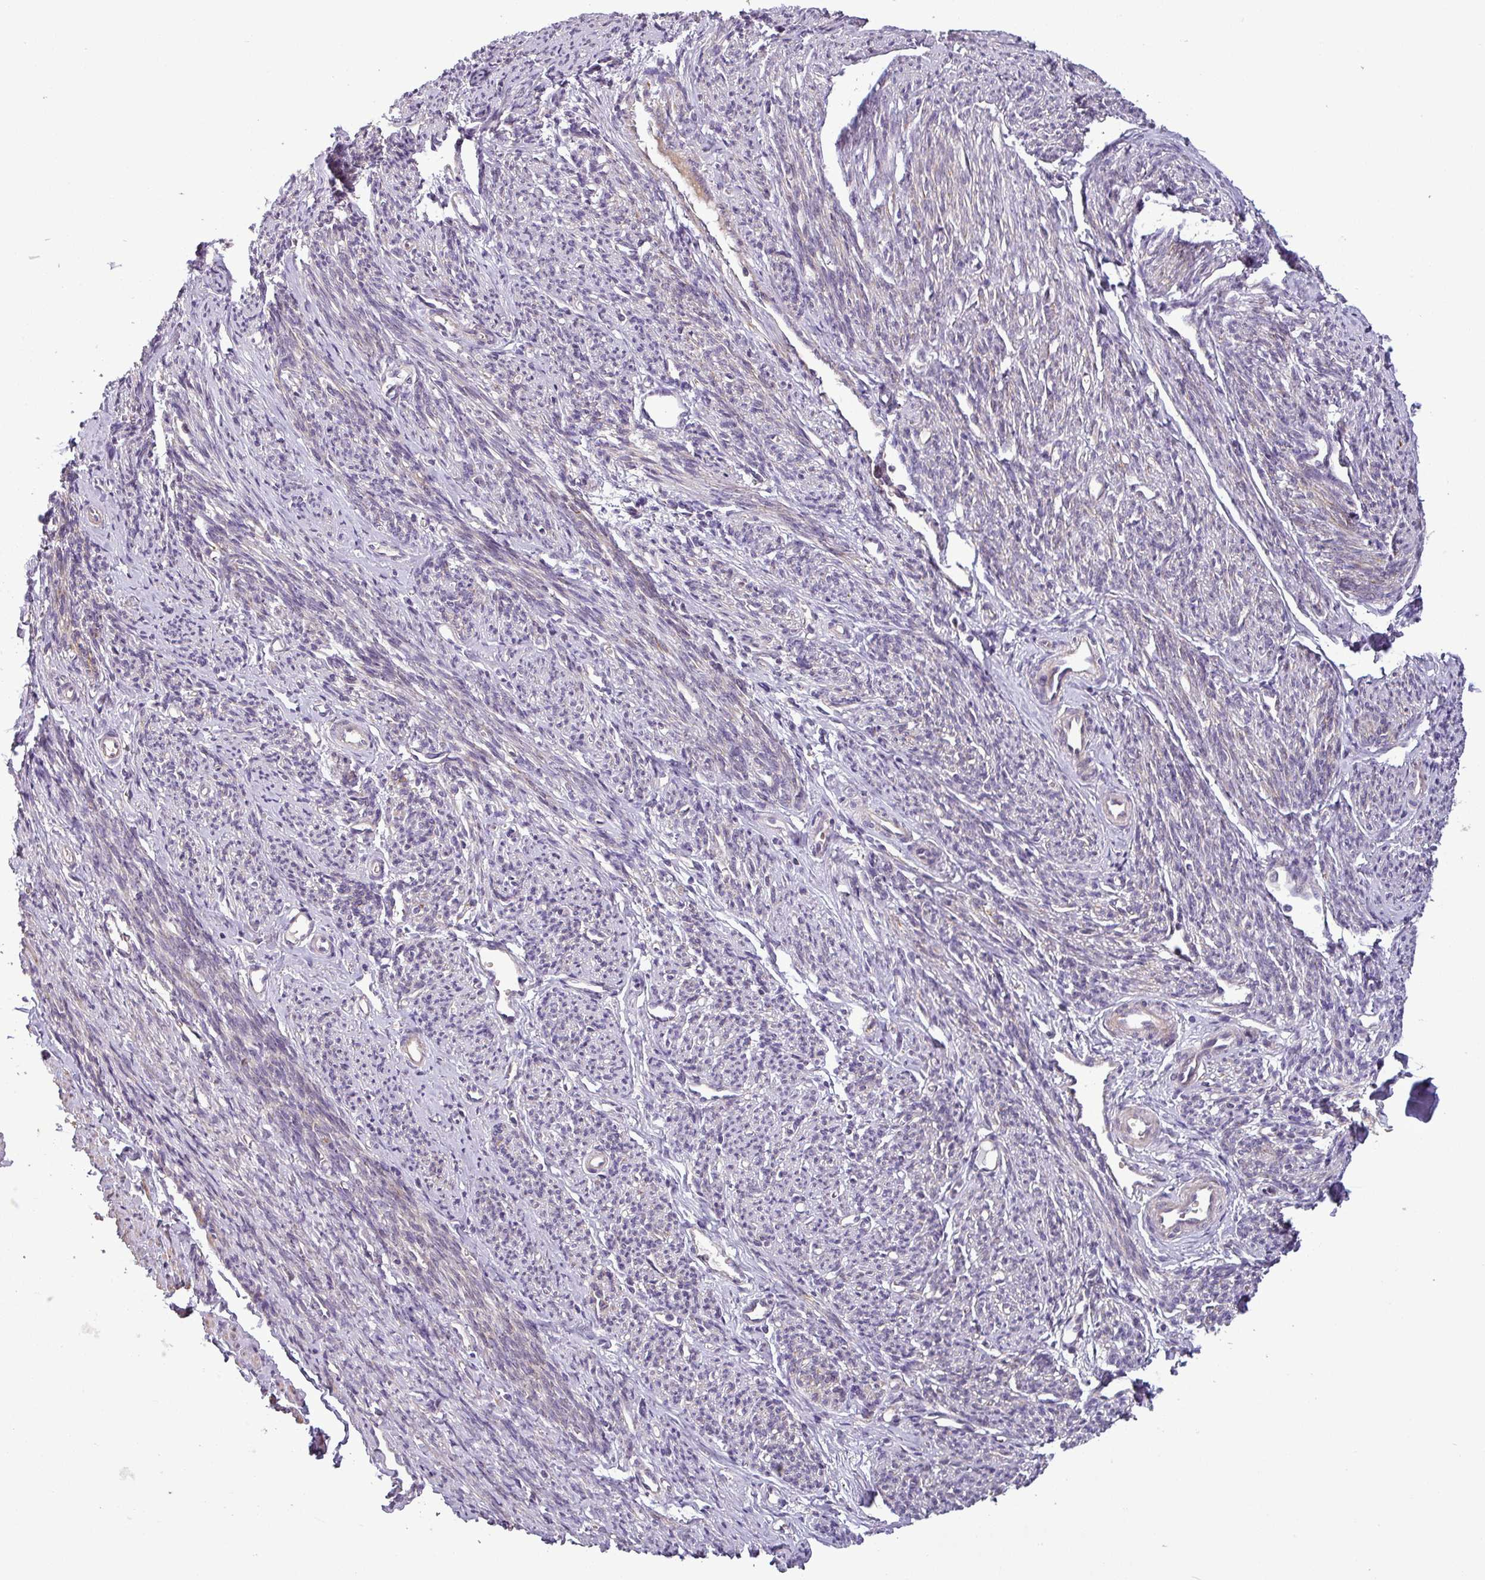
{"staining": {"intensity": "moderate", "quantity": "25%-75%", "location": "cytoplasmic/membranous"}, "tissue": "smooth muscle", "cell_type": "Smooth muscle cells", "image_type": "normal", "snomed": [{"axis": "morphology", "description": "Normal tissue, NOS"}, {"axis": "topography", "description": "Smooth muscle"}, {"axis": "topography", "description": "Uterus"}], "caption": "High-power microscopy captured an immunohistochemistry photomicrograph of normal smooth muscle, revealing moderate cytoplasmic/membranous positivity in approximately 25%-75% of smooth muscle cells. (DAB = brown stain, brightfield microscopy at high magnification).", "gene": "MOCS3", "patient": {"sex": "female", "age": 59}}